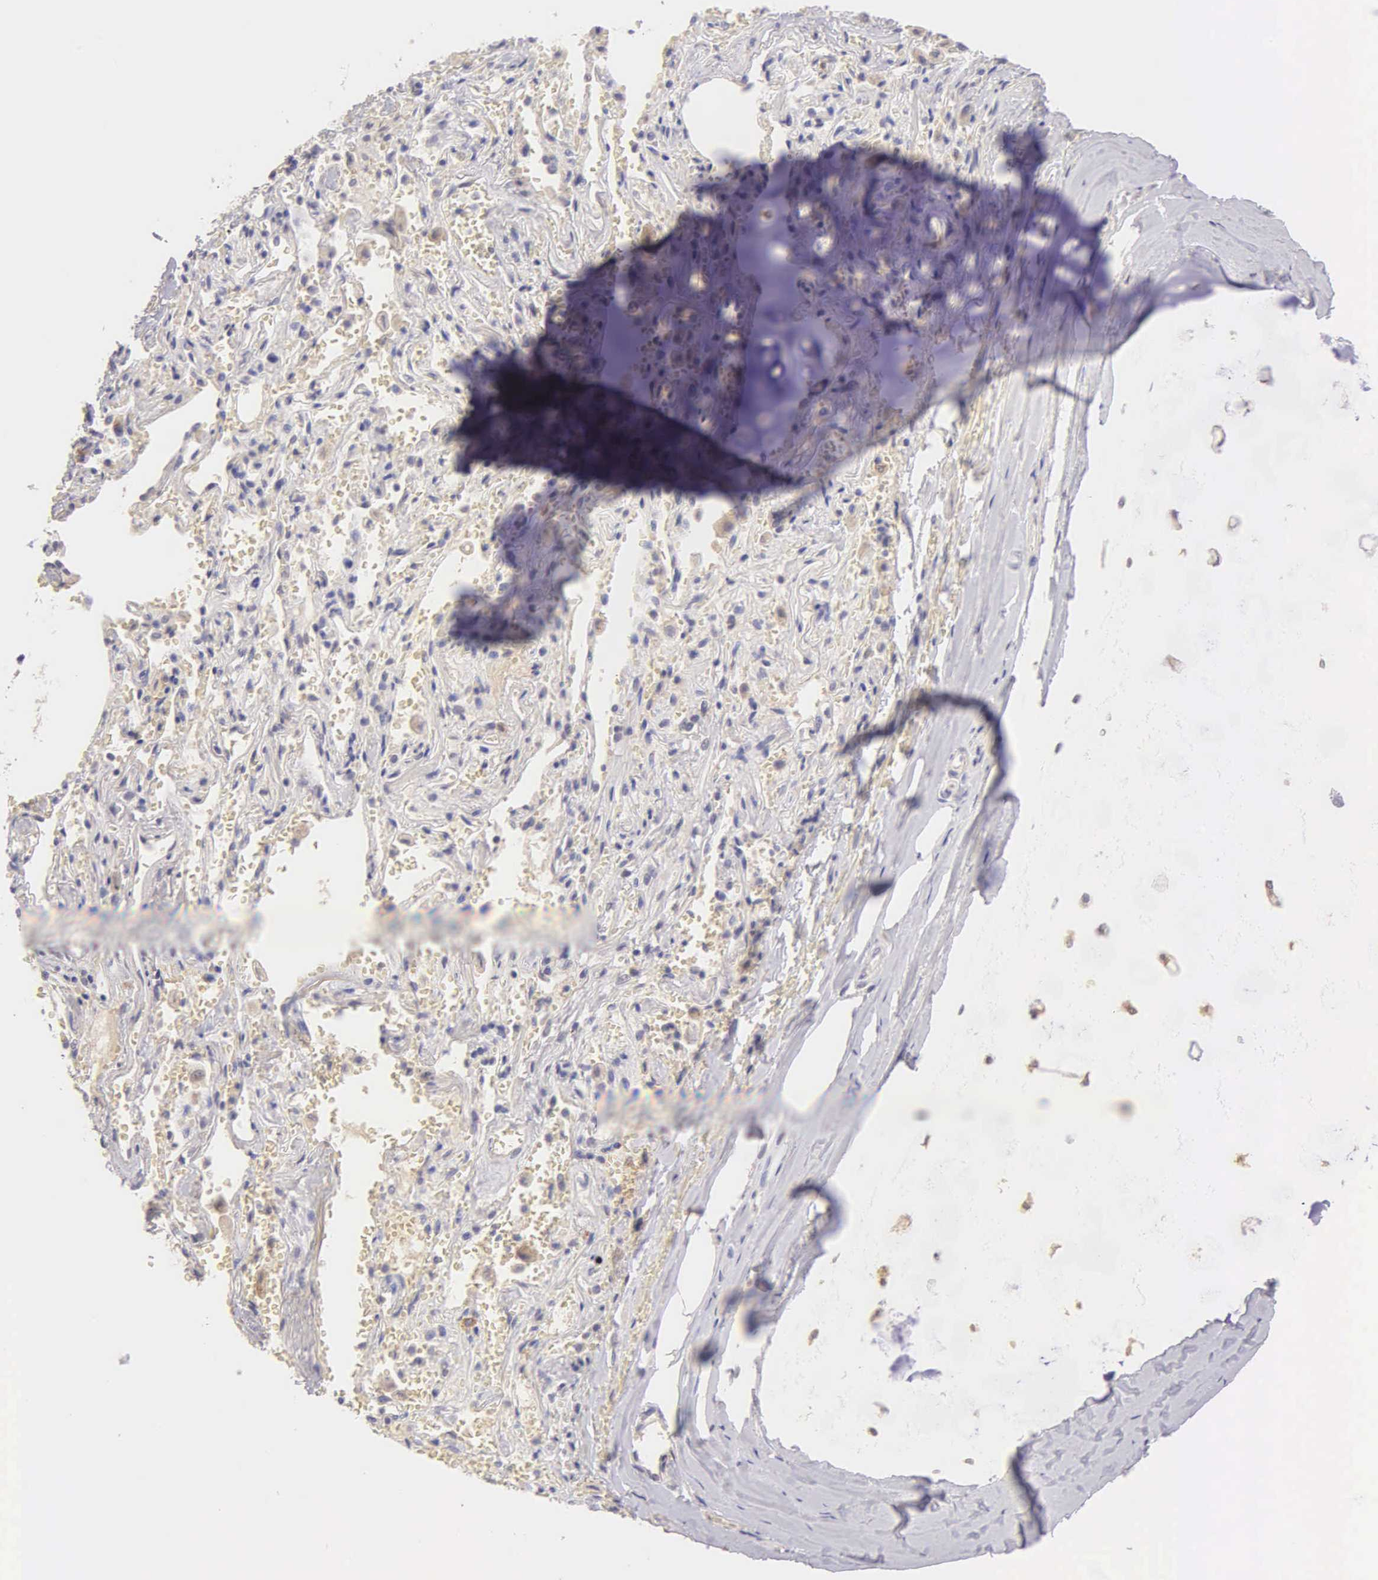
{"staining": {"intensity": "negative", "quantity": "none", "location": "none"}, "tissue": "adipose tissue", "cell_type": "Adipocytes", "image_type": "normal", "snomed": [{"axis": "morphology", "description": "Normal tissue, NOS"}, {"axis": "topography", "description": "Cartilage tissue"}, {"axis": "topography", "description": "Lung"}], "caption": "Immunohistochemical staining of benign adipose tissue reveals no significant staining in adipocytes.", "gene": "ESR1", "patient": {"sex": "male", "age": 65}}